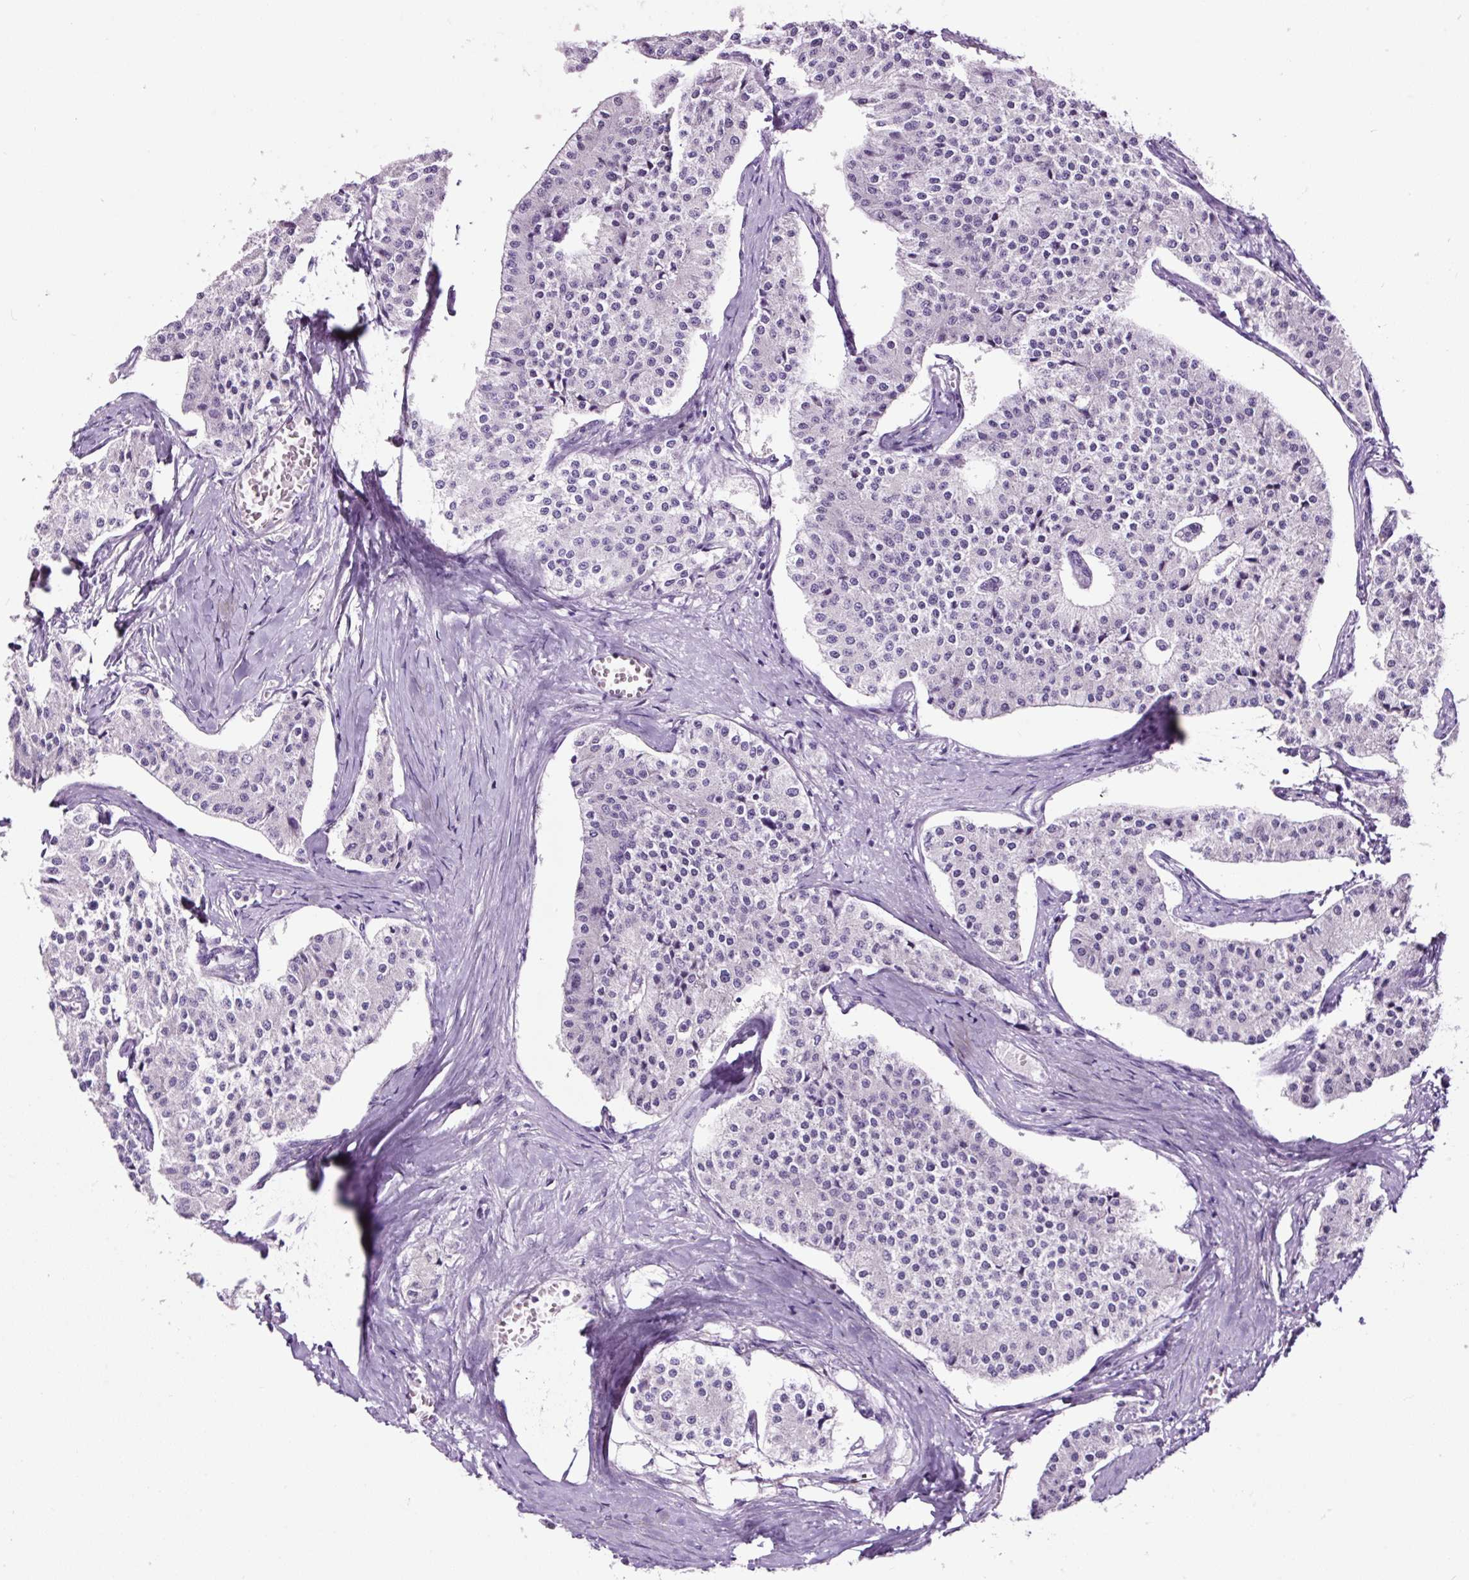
{"staining": {"intensity": "negative", "quantity": "none", "location": "none"}, "tissue": "carcinoid", "cell_type": "Tumor cells", "image_type": "cancer", "snomed": [{"axis": "morphology", "description": "Carcinoid, malignant, NOS"}, {"axis": "topography", "description": "Colon"}], "caption": "A high-resolution micrograph shows IHC staining of carcinoid, which demonstrates no significant positivity in tumor cells.", "gene": "NOM1", "patient": {"sex": "female", "age": 52}}